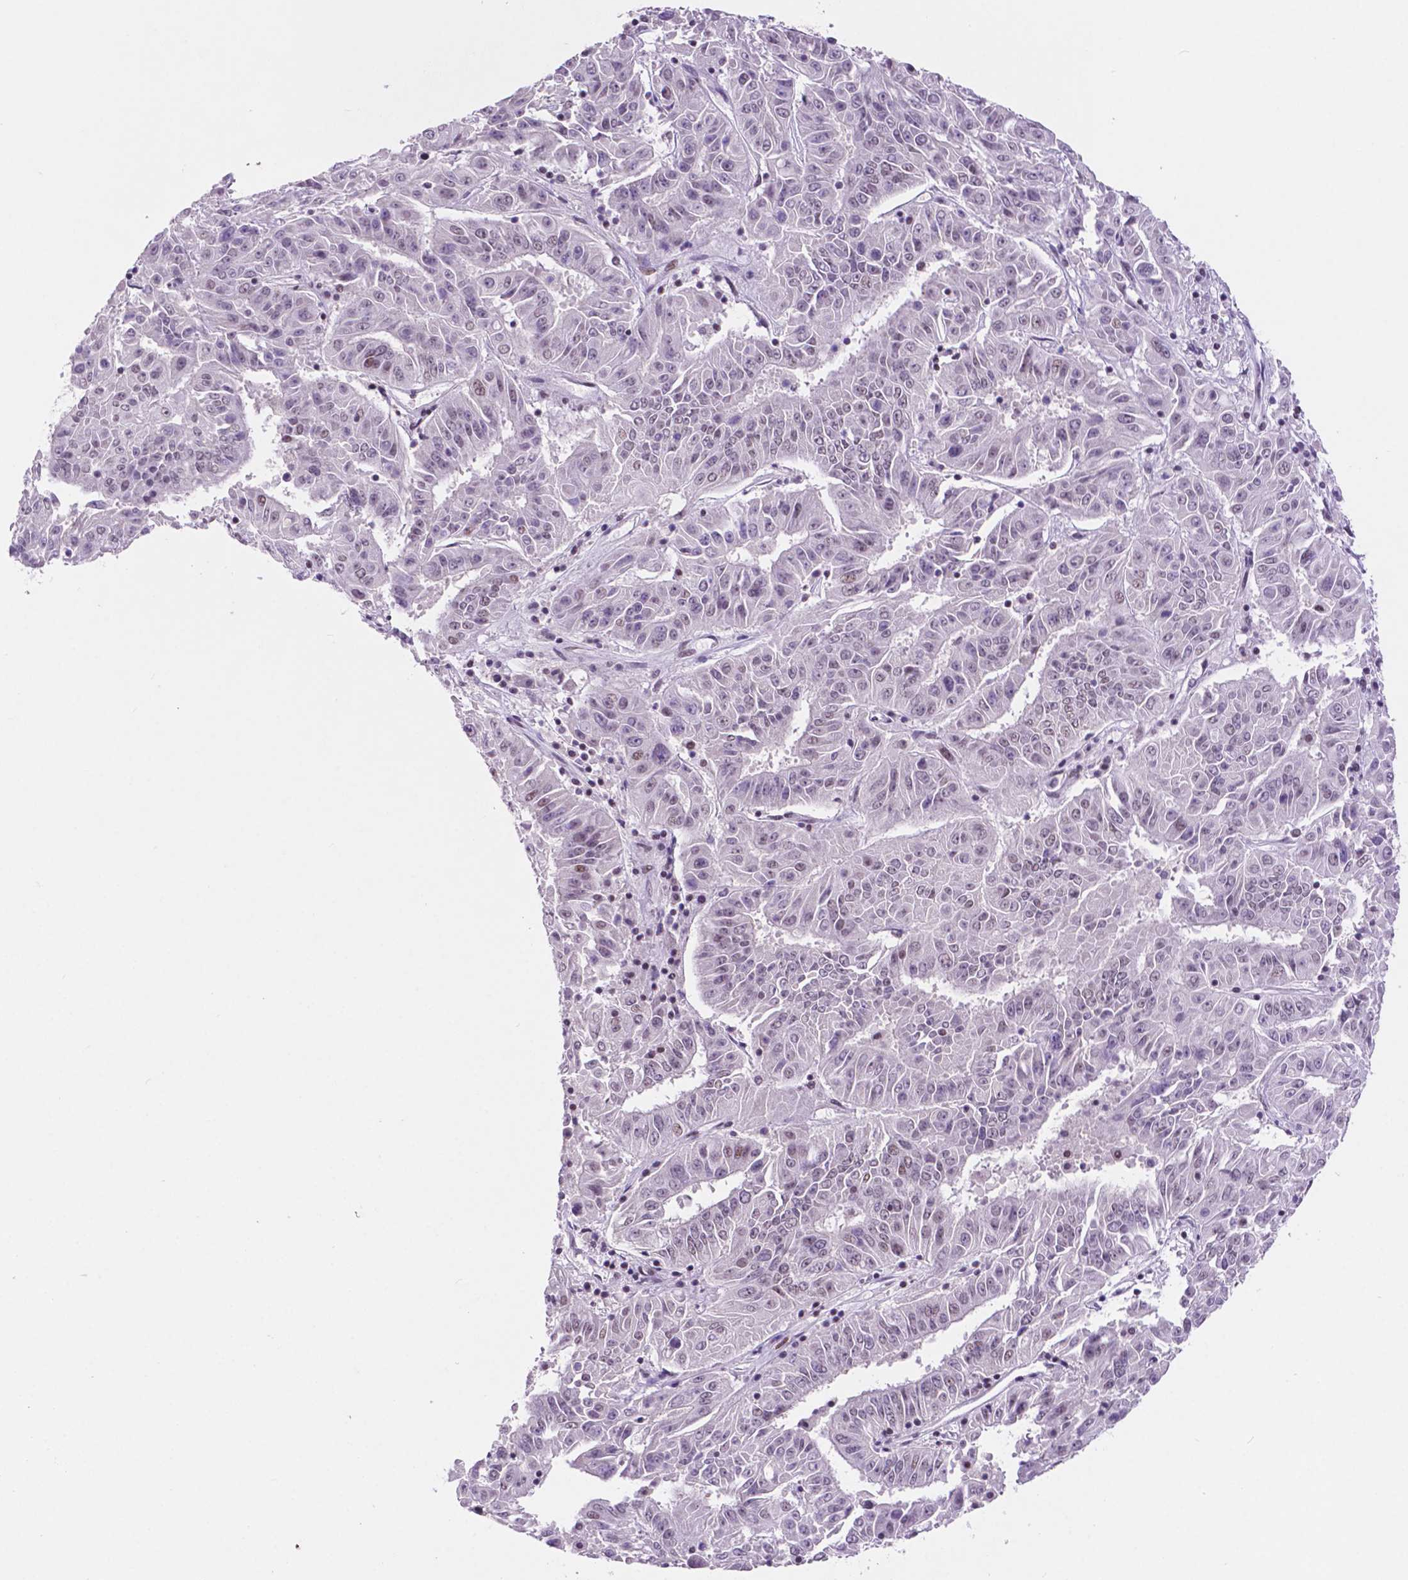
{"staining": {"intensity": "weak", "quantity": "<25%", "location": "nuclear"}, "tissue": "pancreatic cancer", "cell_type": "Tumor cells", "image_type": "cancer", "snomed": [{"axis": "morphology", "description": "Adenocarcinoma, NOS"}, {"axis": "topography", "description": "Pancreas"}], "caption": "Immunohistochemistry histopathology image of pancreatic adenocarcinoma stained for a protein (brown), which shows no staining in tumor cells. (Brightfield microscopy of DAB immunohistochemistry at high magnification).", "gene": "NCOR1", "patient": {"sex": "male", "age": 63}}